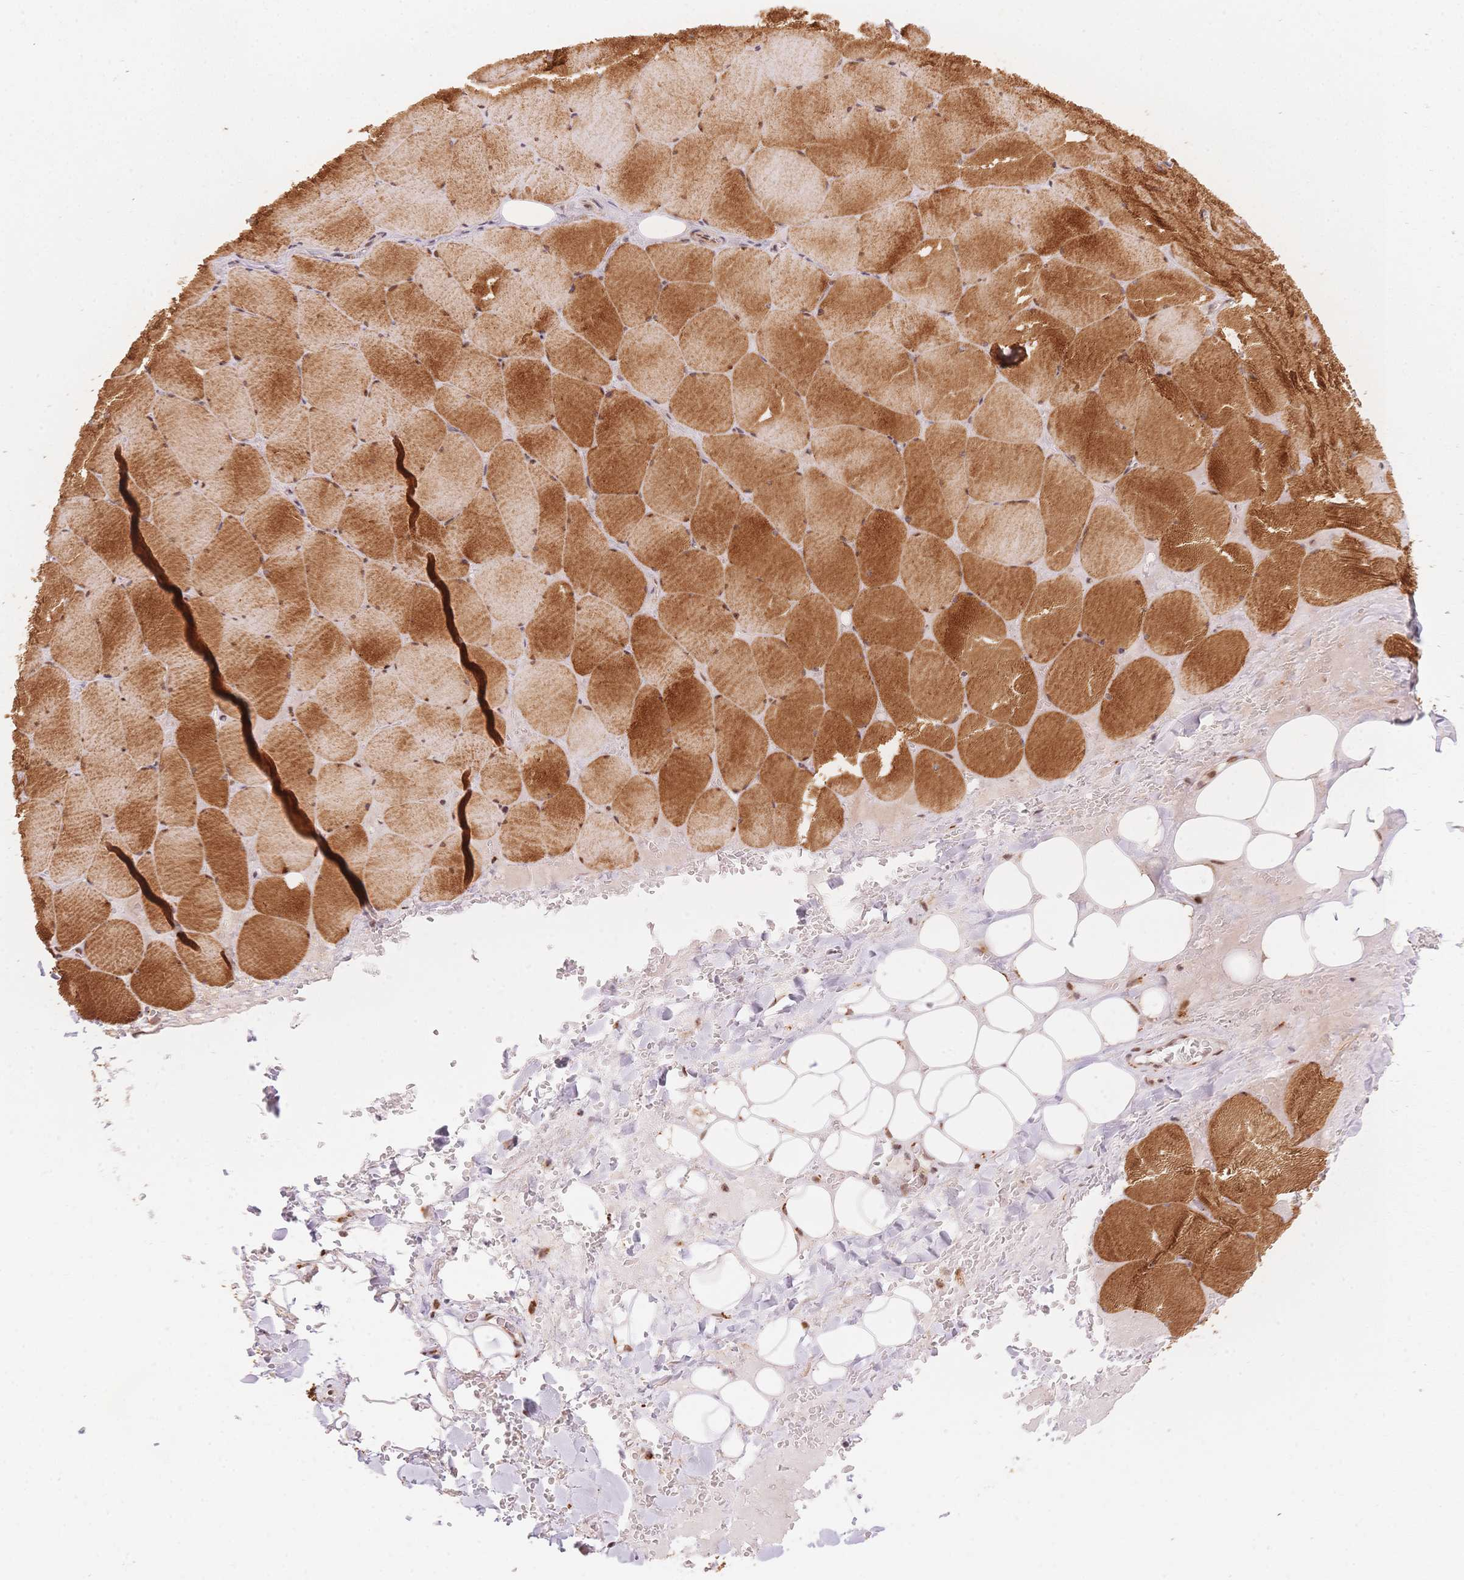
{"staining": {"intensity": "strong", "quantity": ">75%", "location": "cytoplasmic/membranous,nuclear"}, "tissue": "skeletal muscle", "cell_type": "Myocytes", "image_type": "normal", "snomed": [{"axis": "morphology", "description": "Normal tissue, NOS"}, {"axis": "topography", "description": "Skeletal muscle"}, {"axis": "topography", "description": "Head-Neck"}], "caption": "Strong cytoplasmic/membranous,nuclear staining for a protein is seen in approximately >75% of myocytes of normal skeletal muscle using IHC.", "gene": "STK39", "patient": {"sex": "male", "age": 66}}